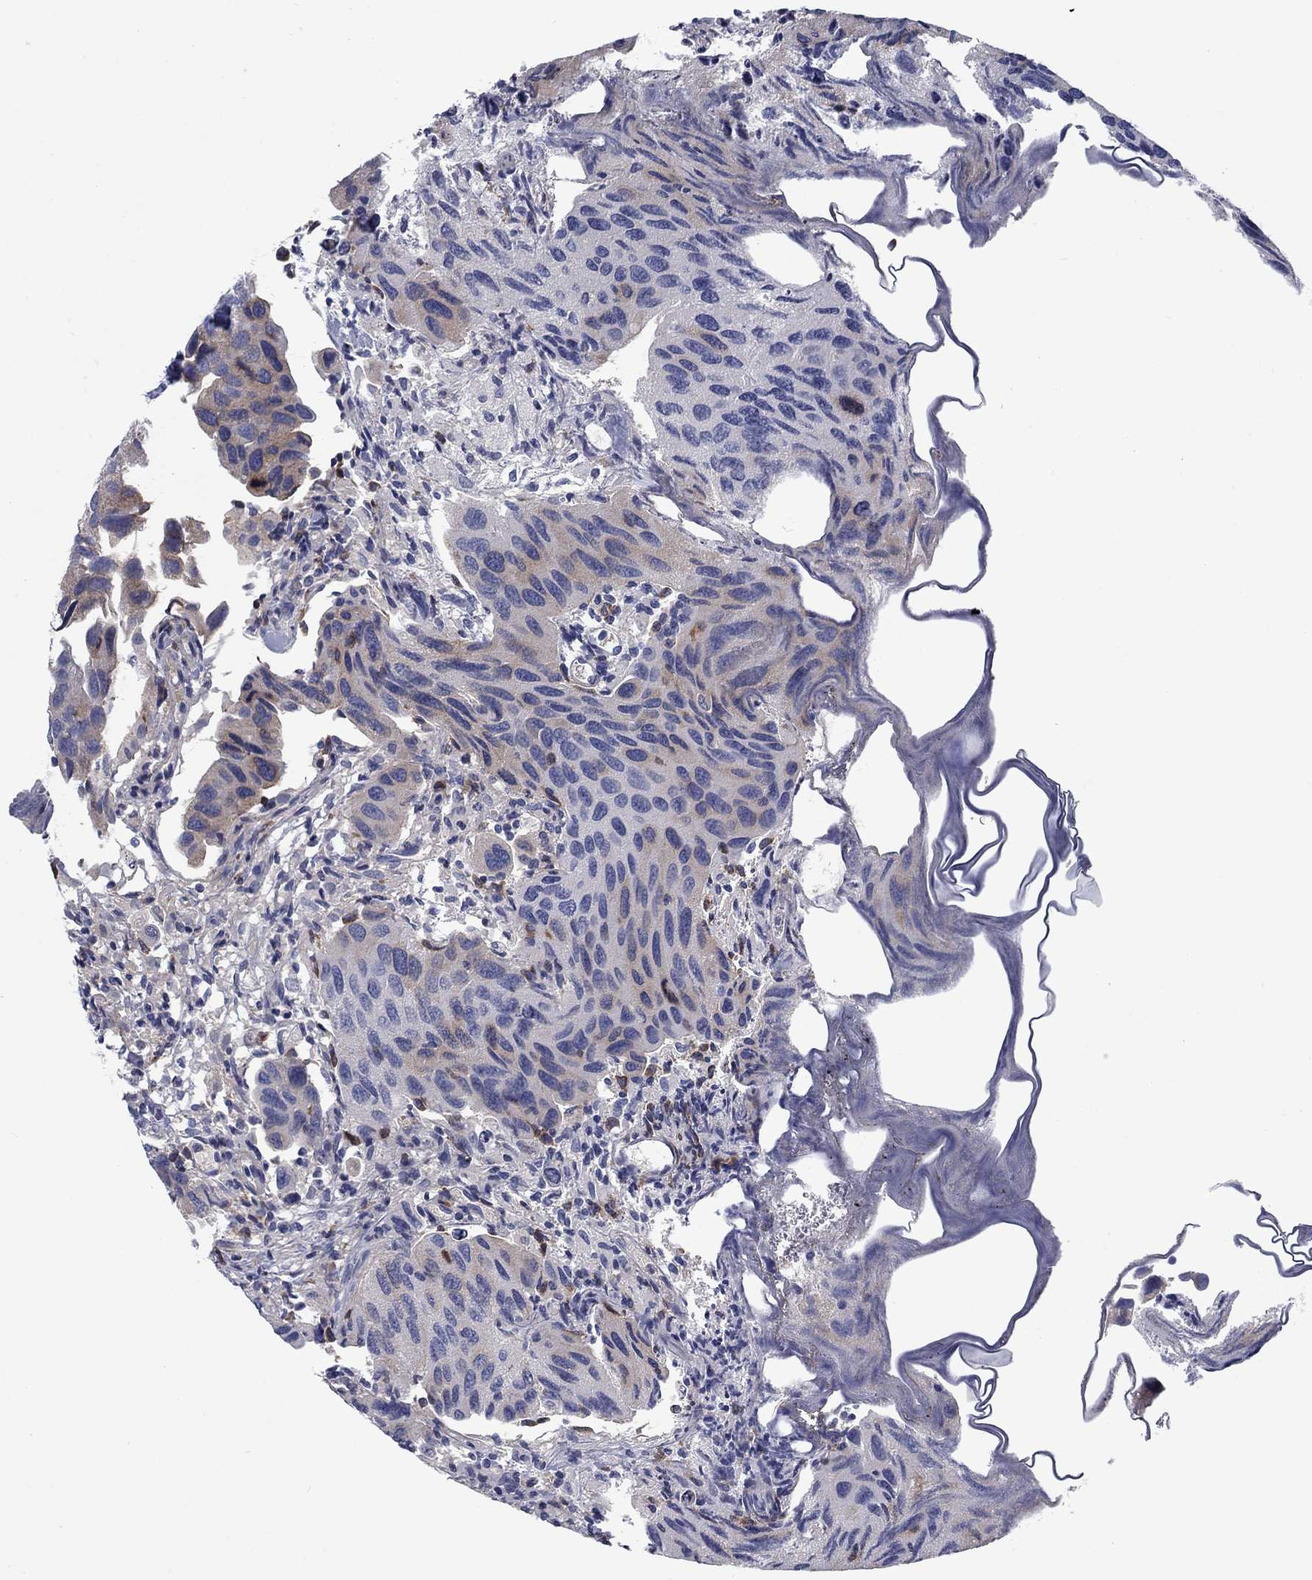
{"staining": {"intensity": "weak", "quantity": "<25%", "location": "cytoplasmic/membranous"}, "tissue": "urothelial cancer", "cell_type": "Tumor cells", "image_type": "cancer", "snomed": [{"axis": "morphology", "description": "Urothelial carcinoma, High grade"}, {"axis": "topography", "description": "Urinary bladder"}], "caption": "Immunohistochemistry of human urothelial cancer exhibits no staining in tumor cells.", "gene": "KIF15", "patient": {"sex": "male", "age": 79}}